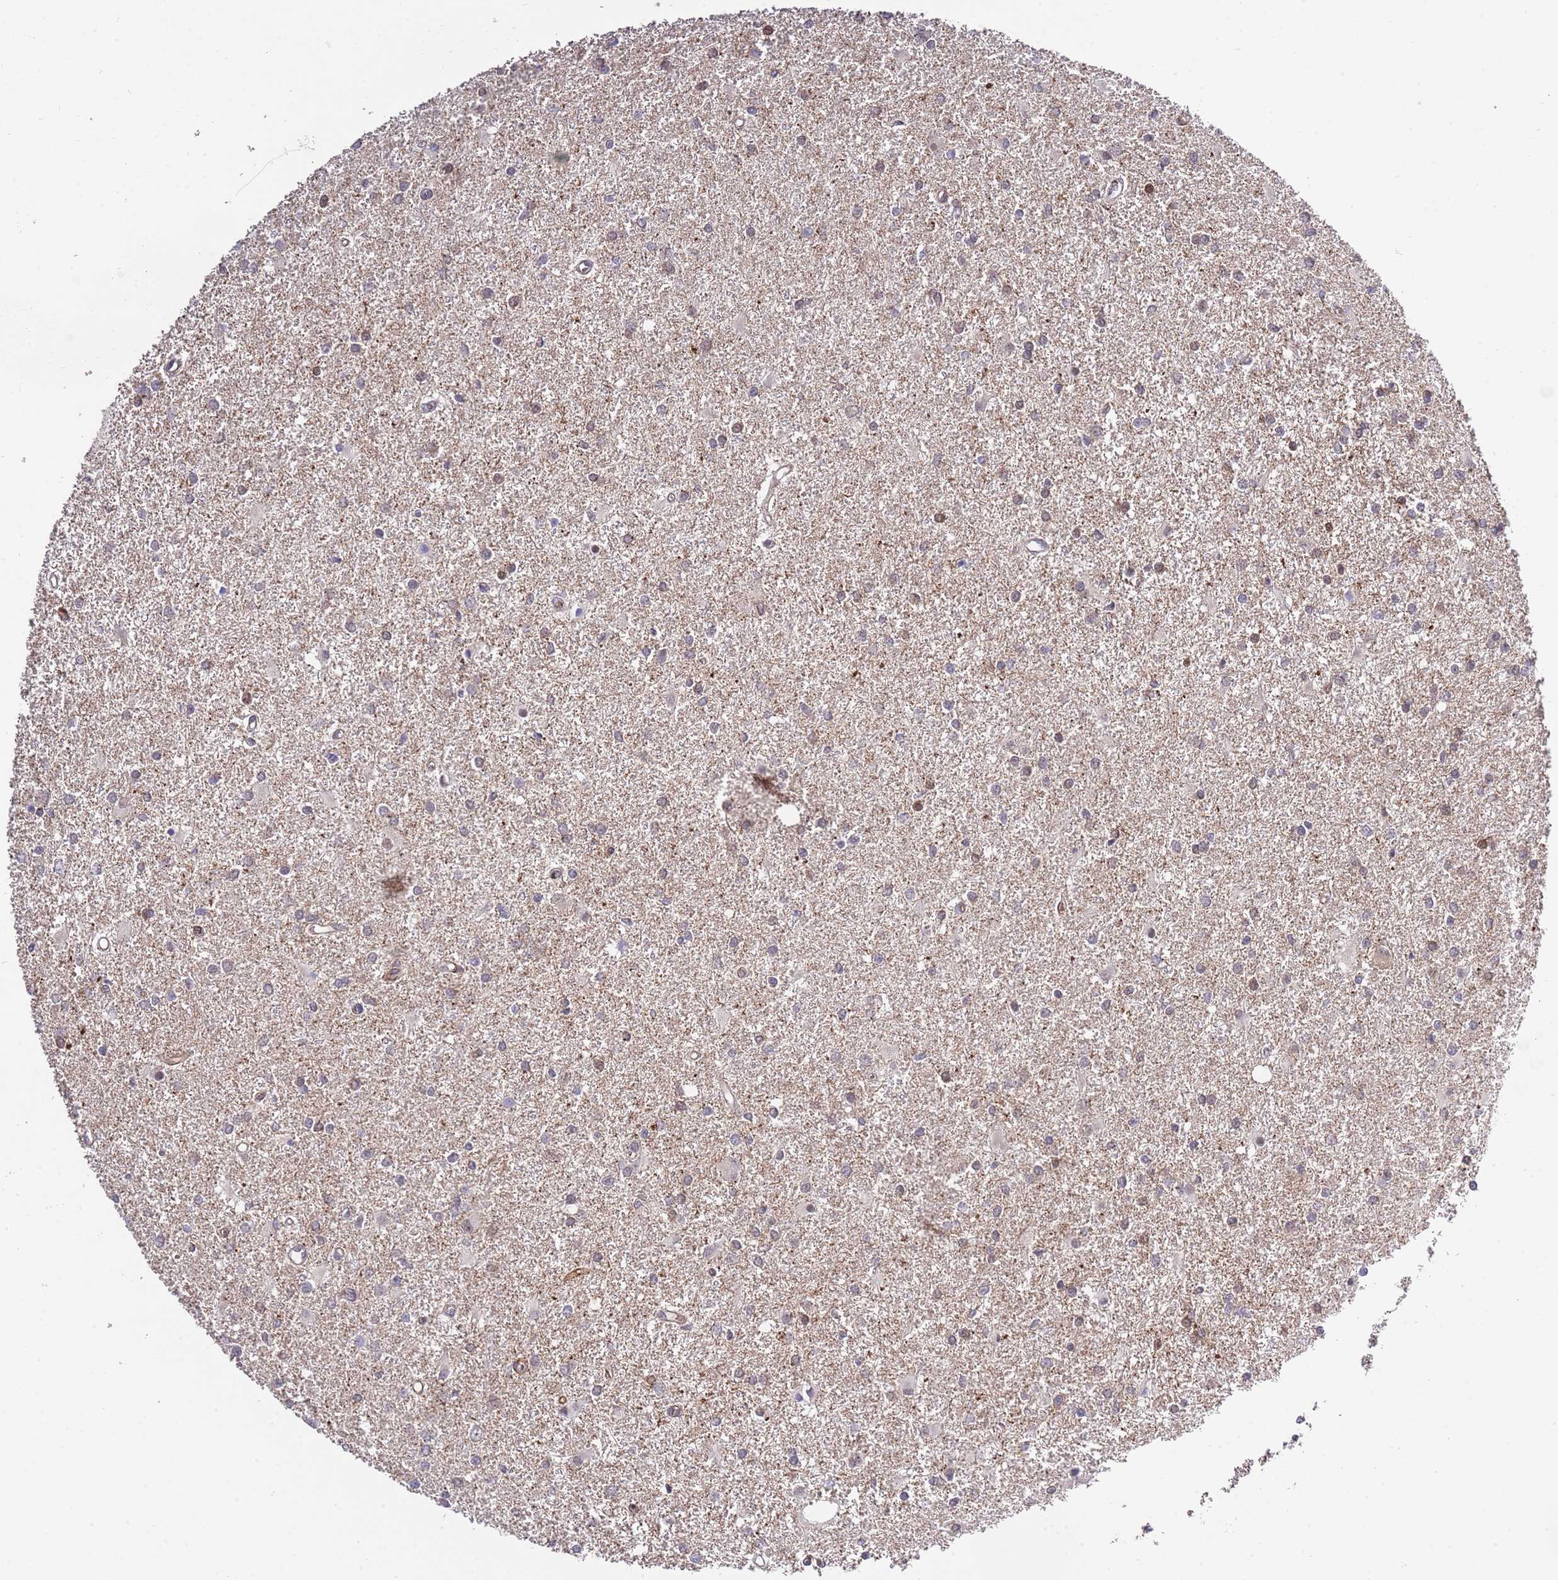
{"staining": {"intensity": "negative", "quantity": "none", "location": "none"}, "tissue": "glioma", "cell_type": "Tumor cells", "image_type": "cancer", "snomed": [{"axis": "morphology", "description": "Glioma, malignant, High grade"}, {"axis": "topography", "description": "Brain"}], "caption": "Immunohistochemistry (IHC) histopathology image of neoplastic tissue: human malignant glioma (high-grade) stained with DAB (3,3'-diaminobenzidine) reveals no significant protein expression in tumor cells.", "gene": "EFHD1", "patient": {"sex": "female", "age": 50}}